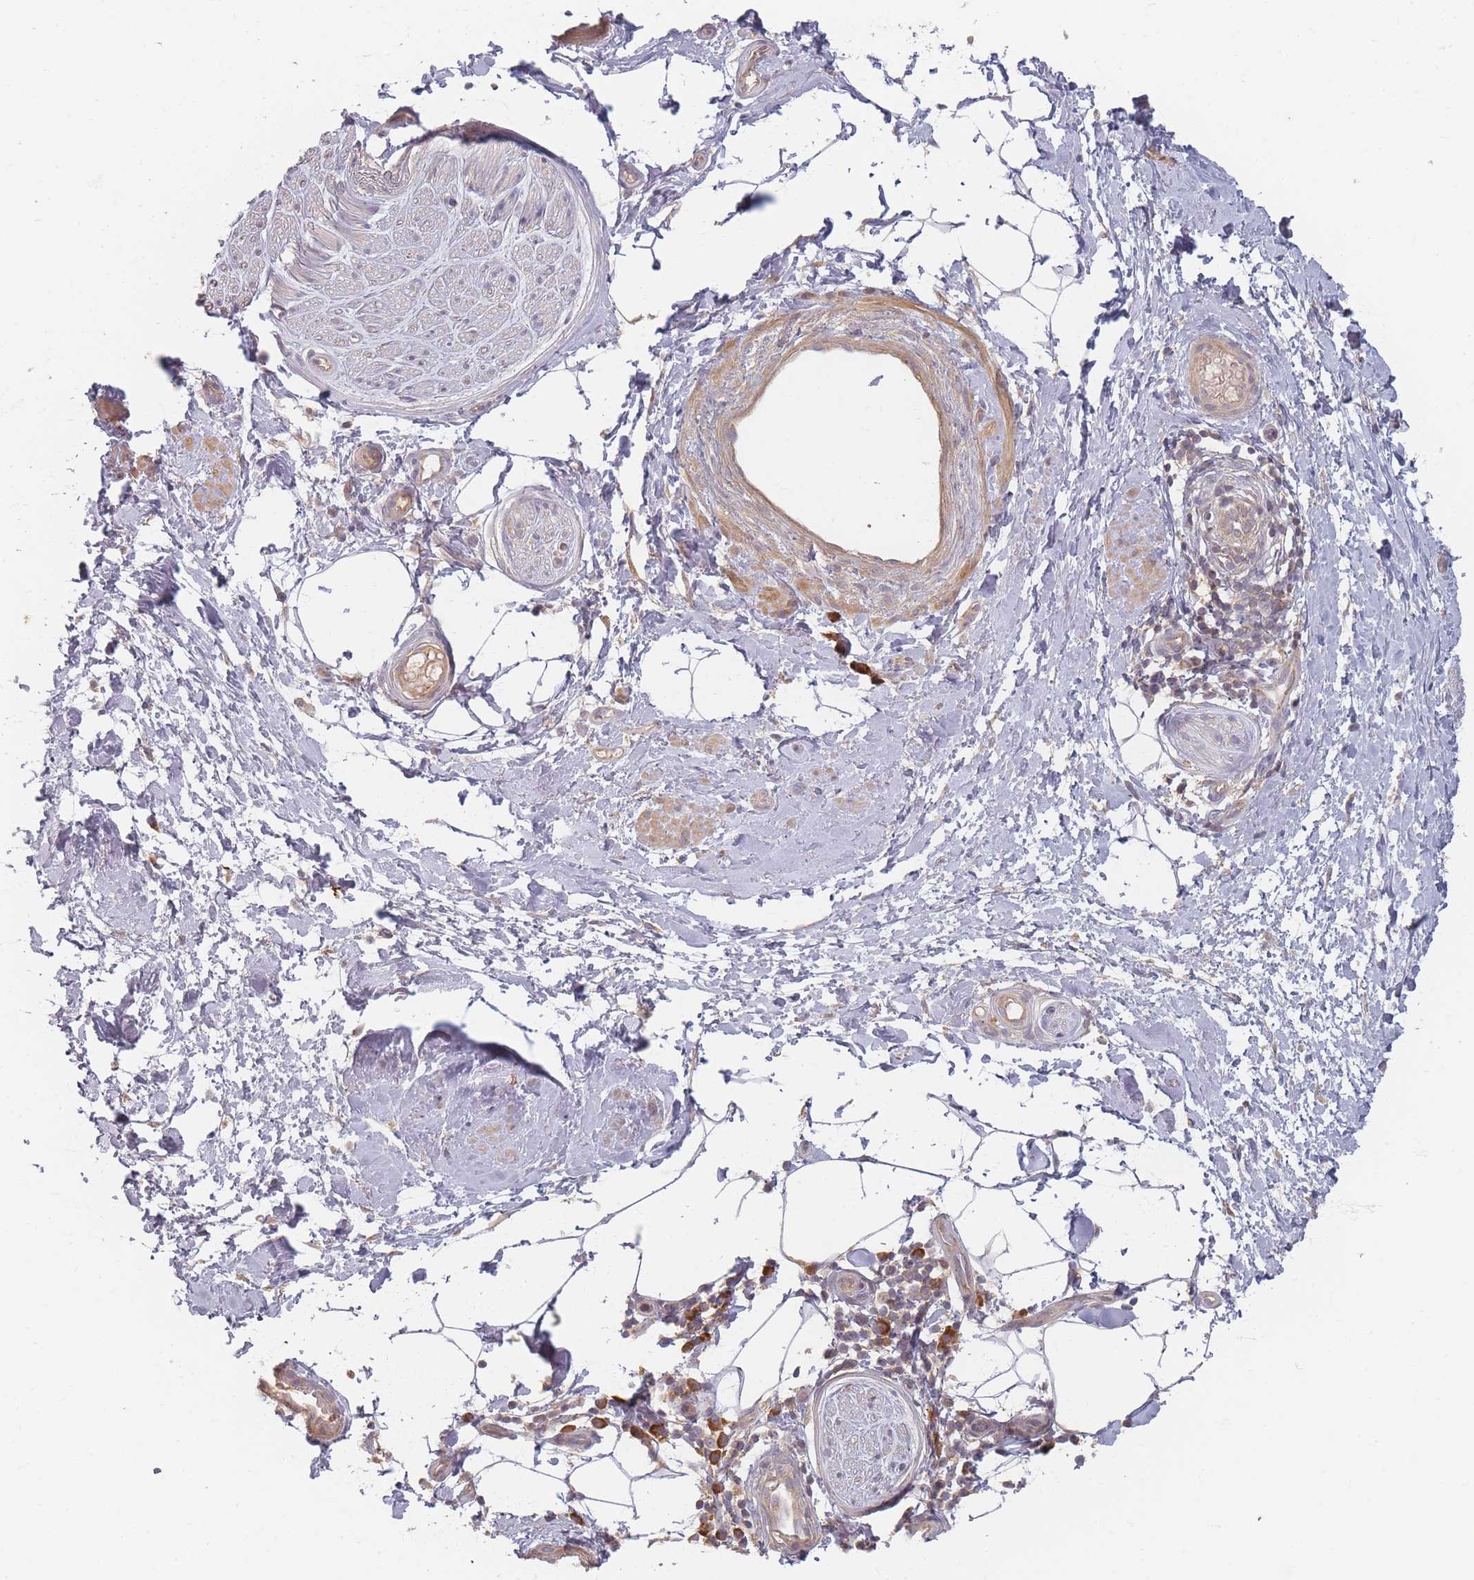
{"staining": {"intensity": "negative", "quantity": "none", "location": "none"}, "tissue": "adipose tissue", "cell_type": "Adipocytes", "image_type": "normal", "snomed": [{"axis": "morphology", "description": "Normal tissue, NOS"}, {"axis": "topography", "description": "Soft tissue"}, {"axis": "topography", "description": "Adipose tissue"}, {"axis": "topography", "description": "Vascular tissue"}, {"axis": "topography", "description": "Peripheral nerve tissue"}], "caption": "Immunohistochemical staining of unremarkable adipose tissue displays no significant staining in adipocytes. (Stains: DAB (3,3'-diaminobenzidine) immunohistochemistry (IHC) with hematoxylin counter stain, Microscopy: brightfield microscopy at high magnification).", "gene": "SLC35F3", "patient": {"sex": "male", "age": 74}}